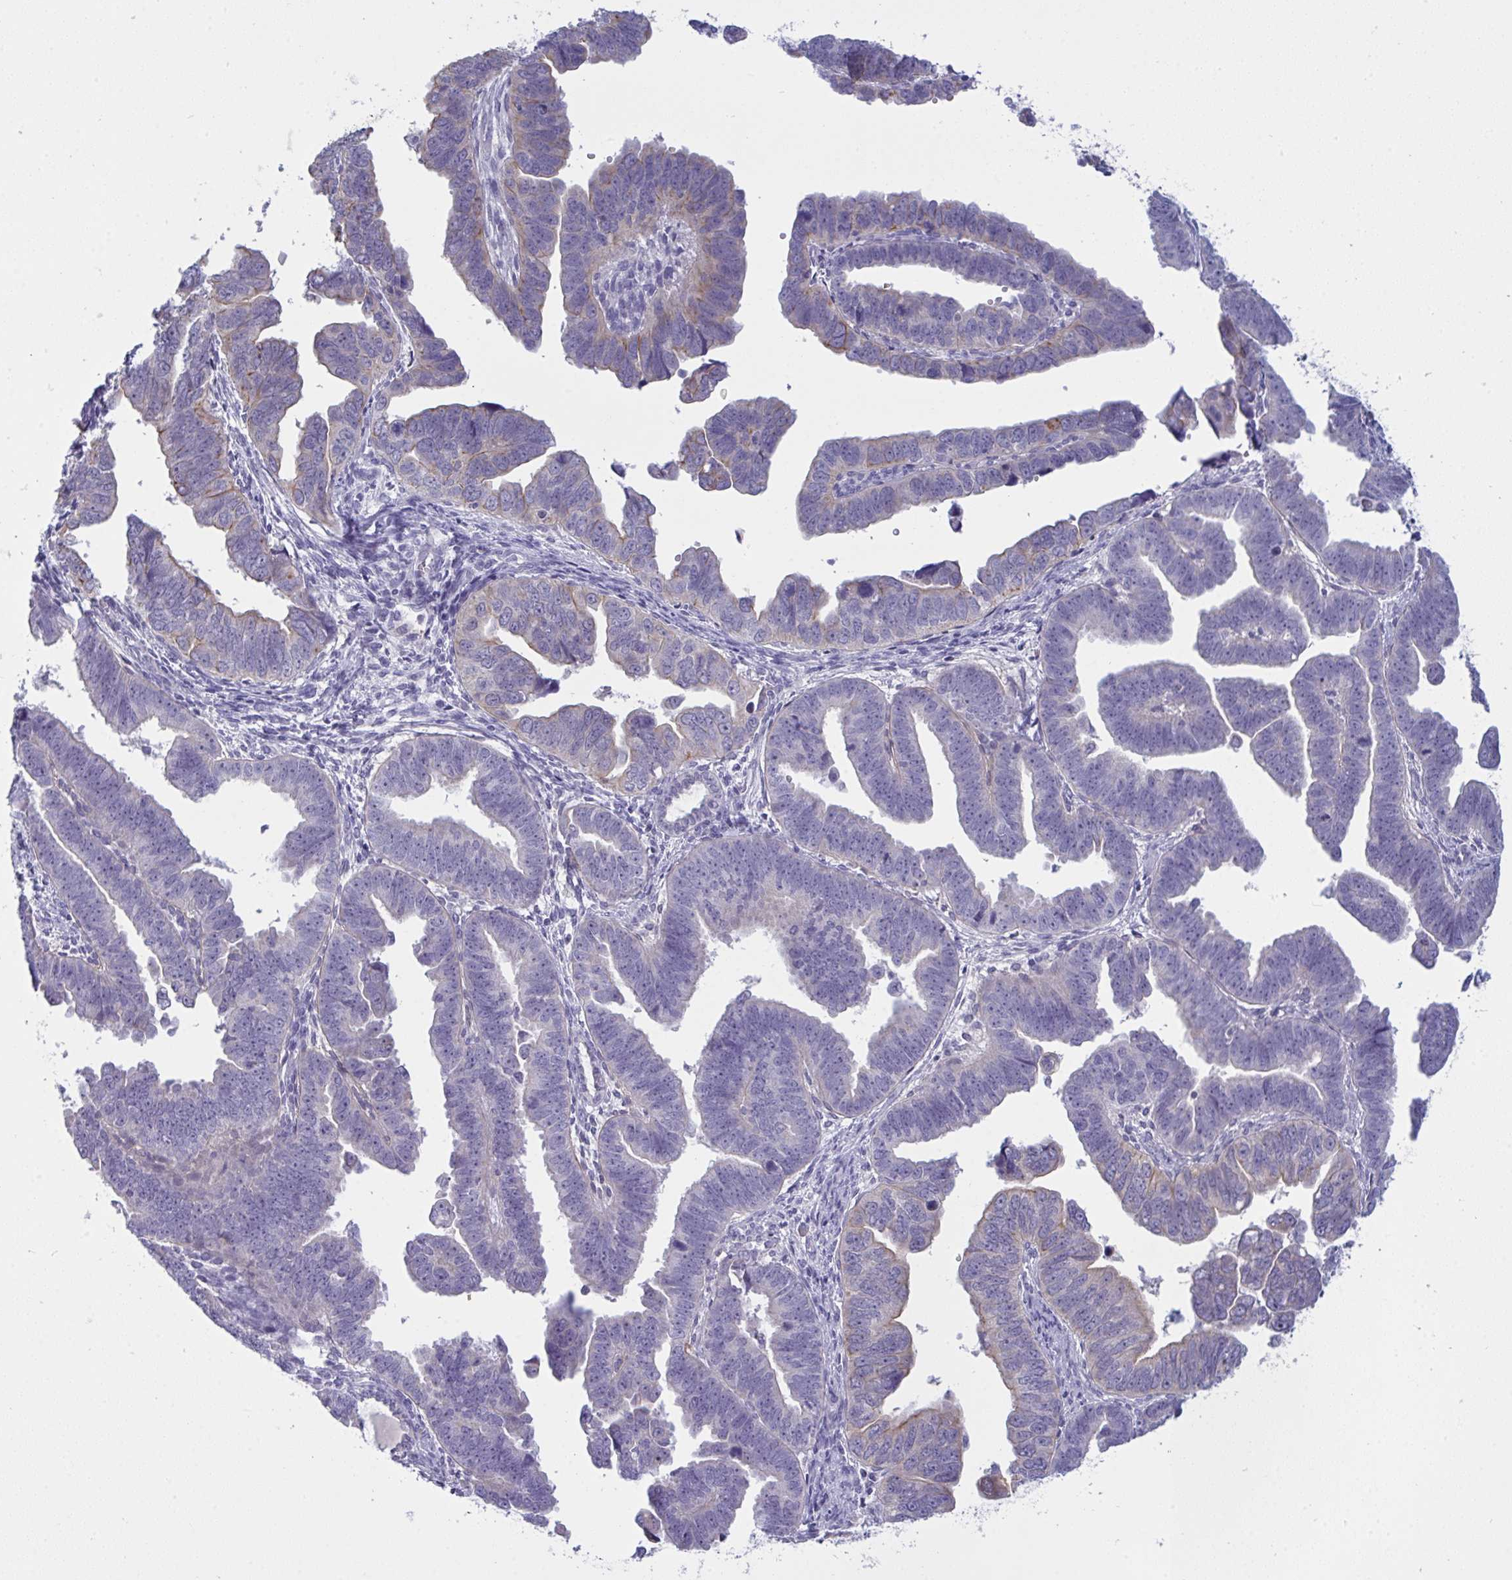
{"staining": {"intensity": "negative", "quantity": "none", "location": "none"}, "tissue": "endometrial cancer", "cell_type": "Tumor cells", "image_type": "cancer", "snomed": [{"axis": "morphology", "description": "Adenocarcinoma, NOS"}, {"axis": "topography", "description": "Endometrium"}], "caption": "High power microscopy image of an IHC image of endometrial adenocarcinoma, revealing no significant staining in tumor cells.", "gene": "TENT5D", "patient": {"sex": "female", "age": 75}}